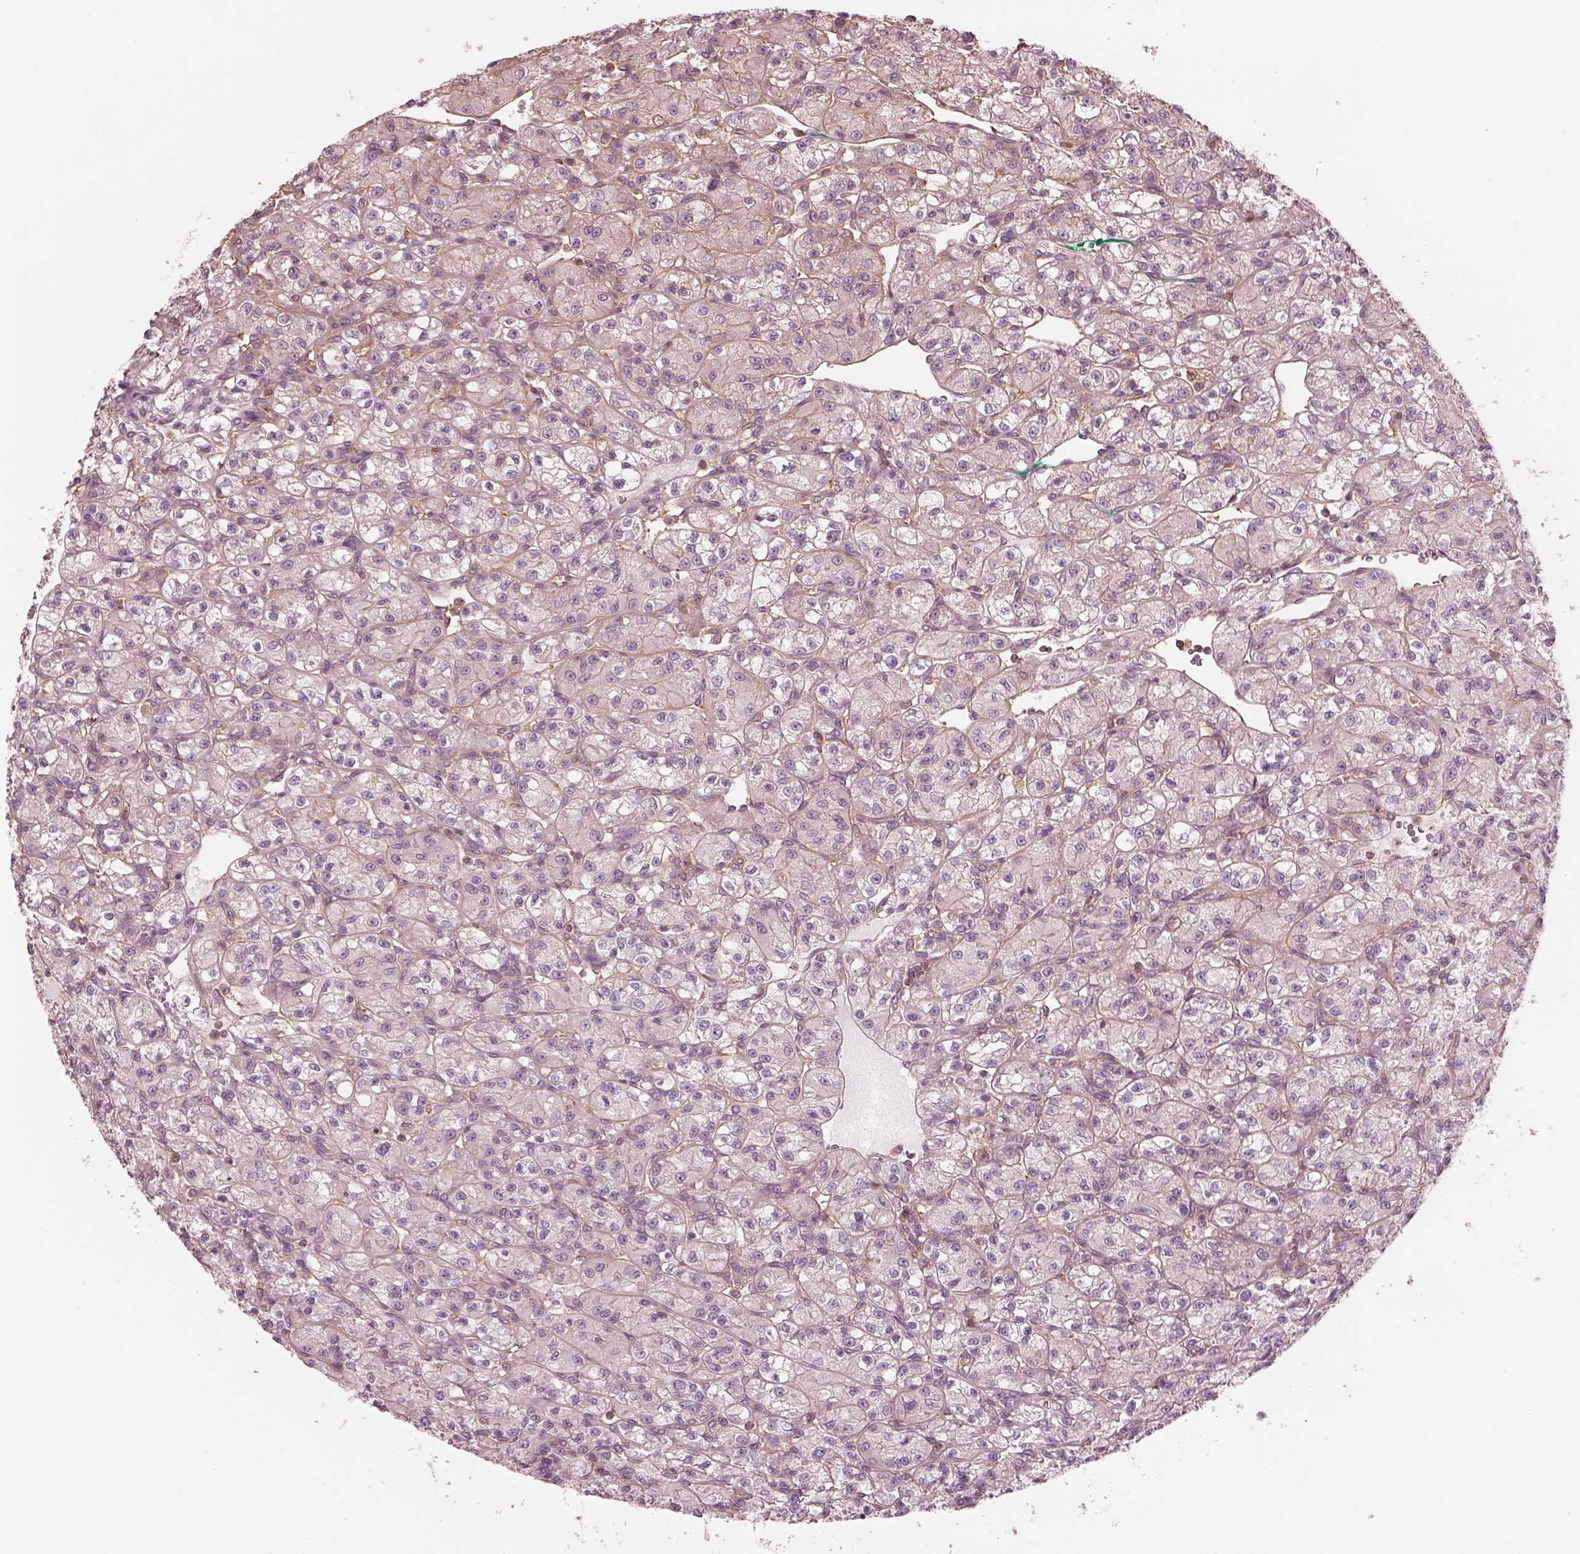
{"staining": {"intensity": "negative", "quantity": "none", "location": "none"}, "tissue": "renal cancer", "cell_type": "Tumor cells", "image_type": "cancer", "snomed": [{"axis": "morphology", "description": "Adenocarcinoma, NOS"}, {"axis": "topography", "description": "Kidney"}], "caption": "High magnification brightfield microscopy of adenocarcinoma (renal) stained with DAB (3,3'-diaminobenzidine) (brown) and counterstained with hematoxylin (blue): tumor cells show no significant staining. Nuclei are stained in blue.", "gene": "STK33", "patient": {"sex": "female", "age": 70}}